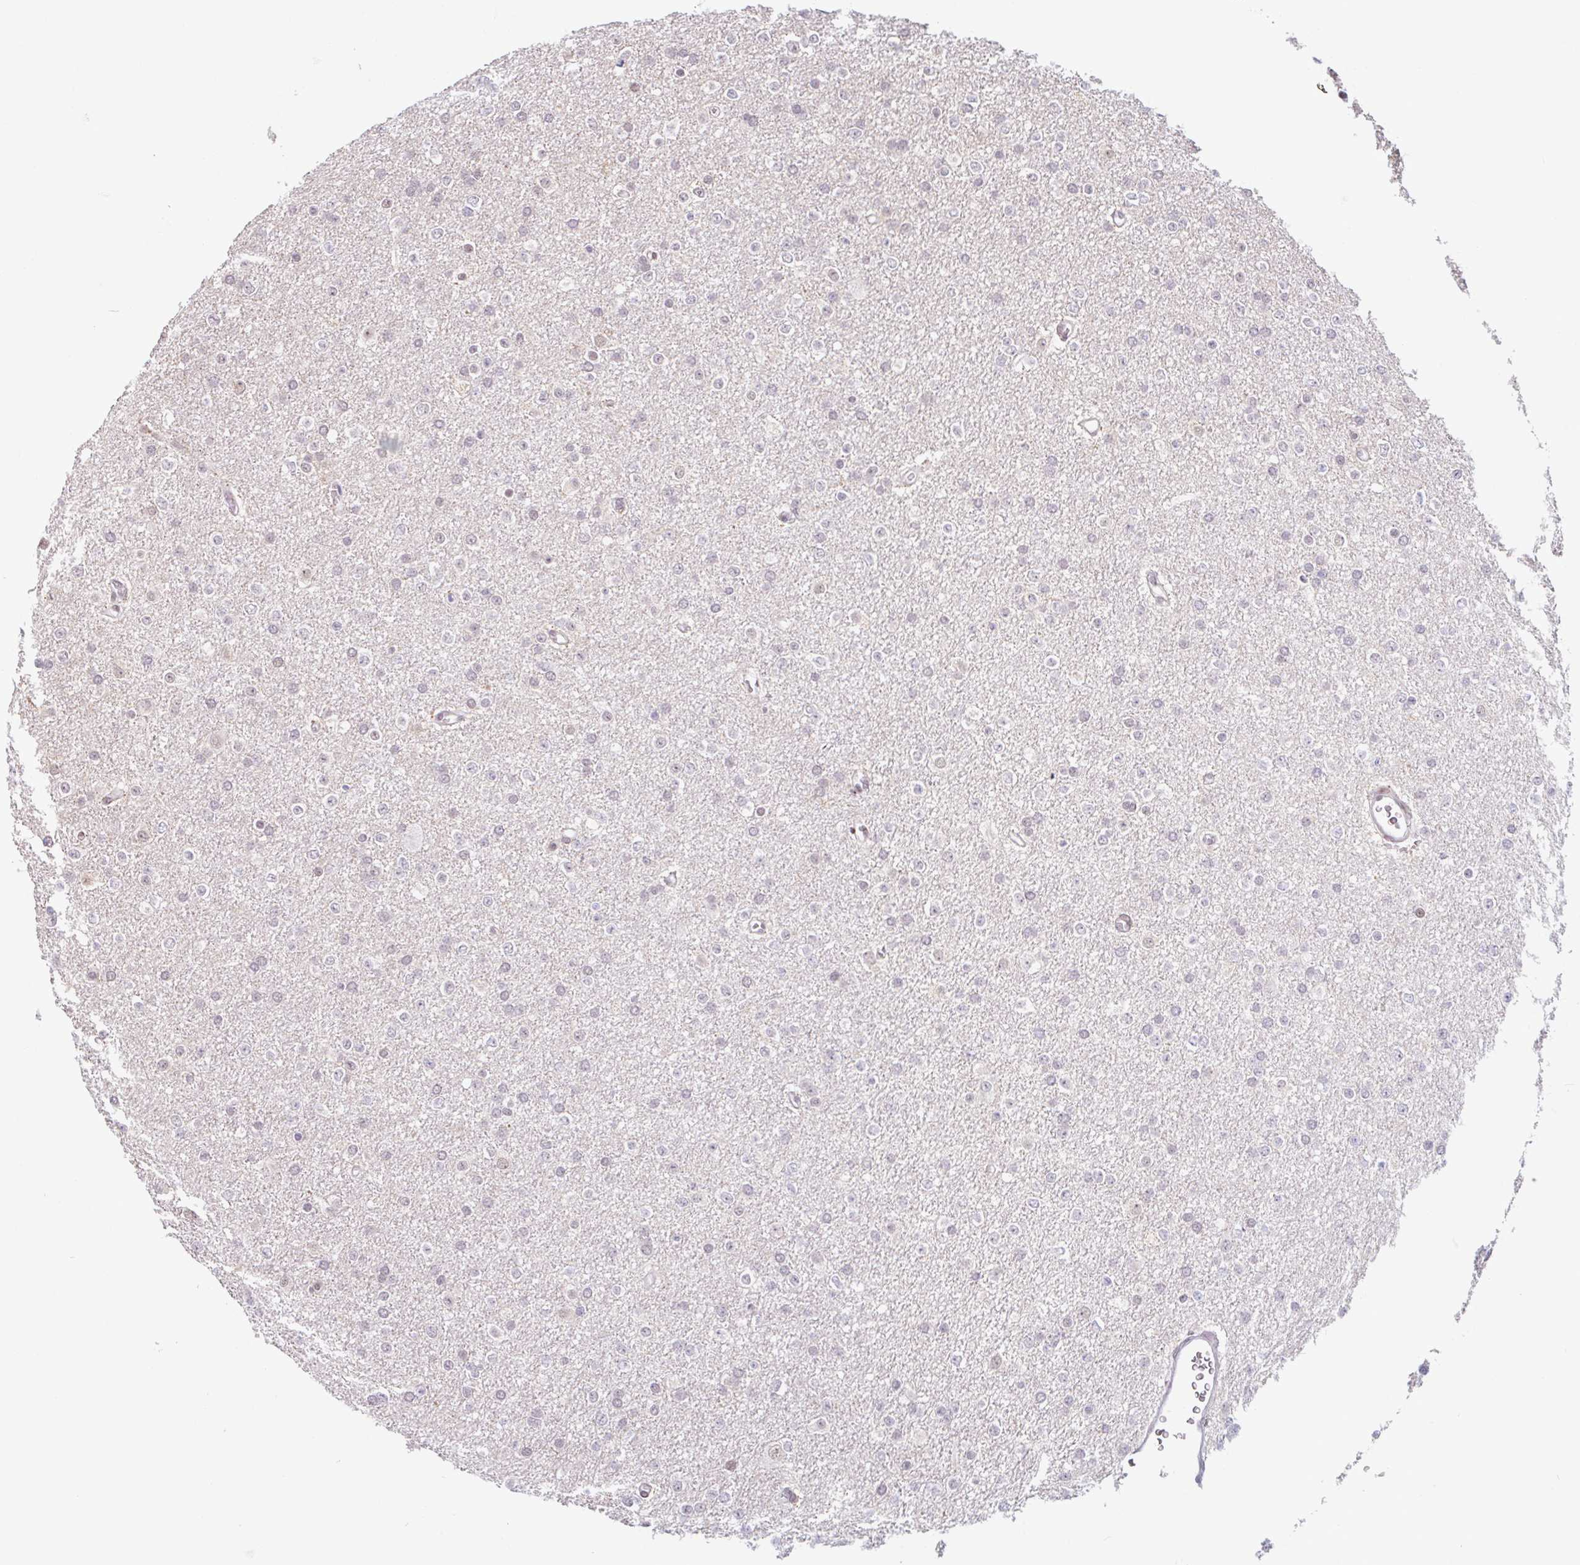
{"staining": {"intensity": "weak", "quantity": "<25%", "location": "nuclear"}, "tissue": "glioma", "cell_type": "Tumor cells", "image_type": "cancer", "snomed": [{"axis": "morphology", "description": "Glioma, malignant, Low grade"}, {"axis": "topography", "description": "Brain"}], "caption": "Tumor cells show no significant protein positivity in malignant low-grade glioma.", "gene": "TMEM119", "patient": {"sex": "female", "age": 34}}